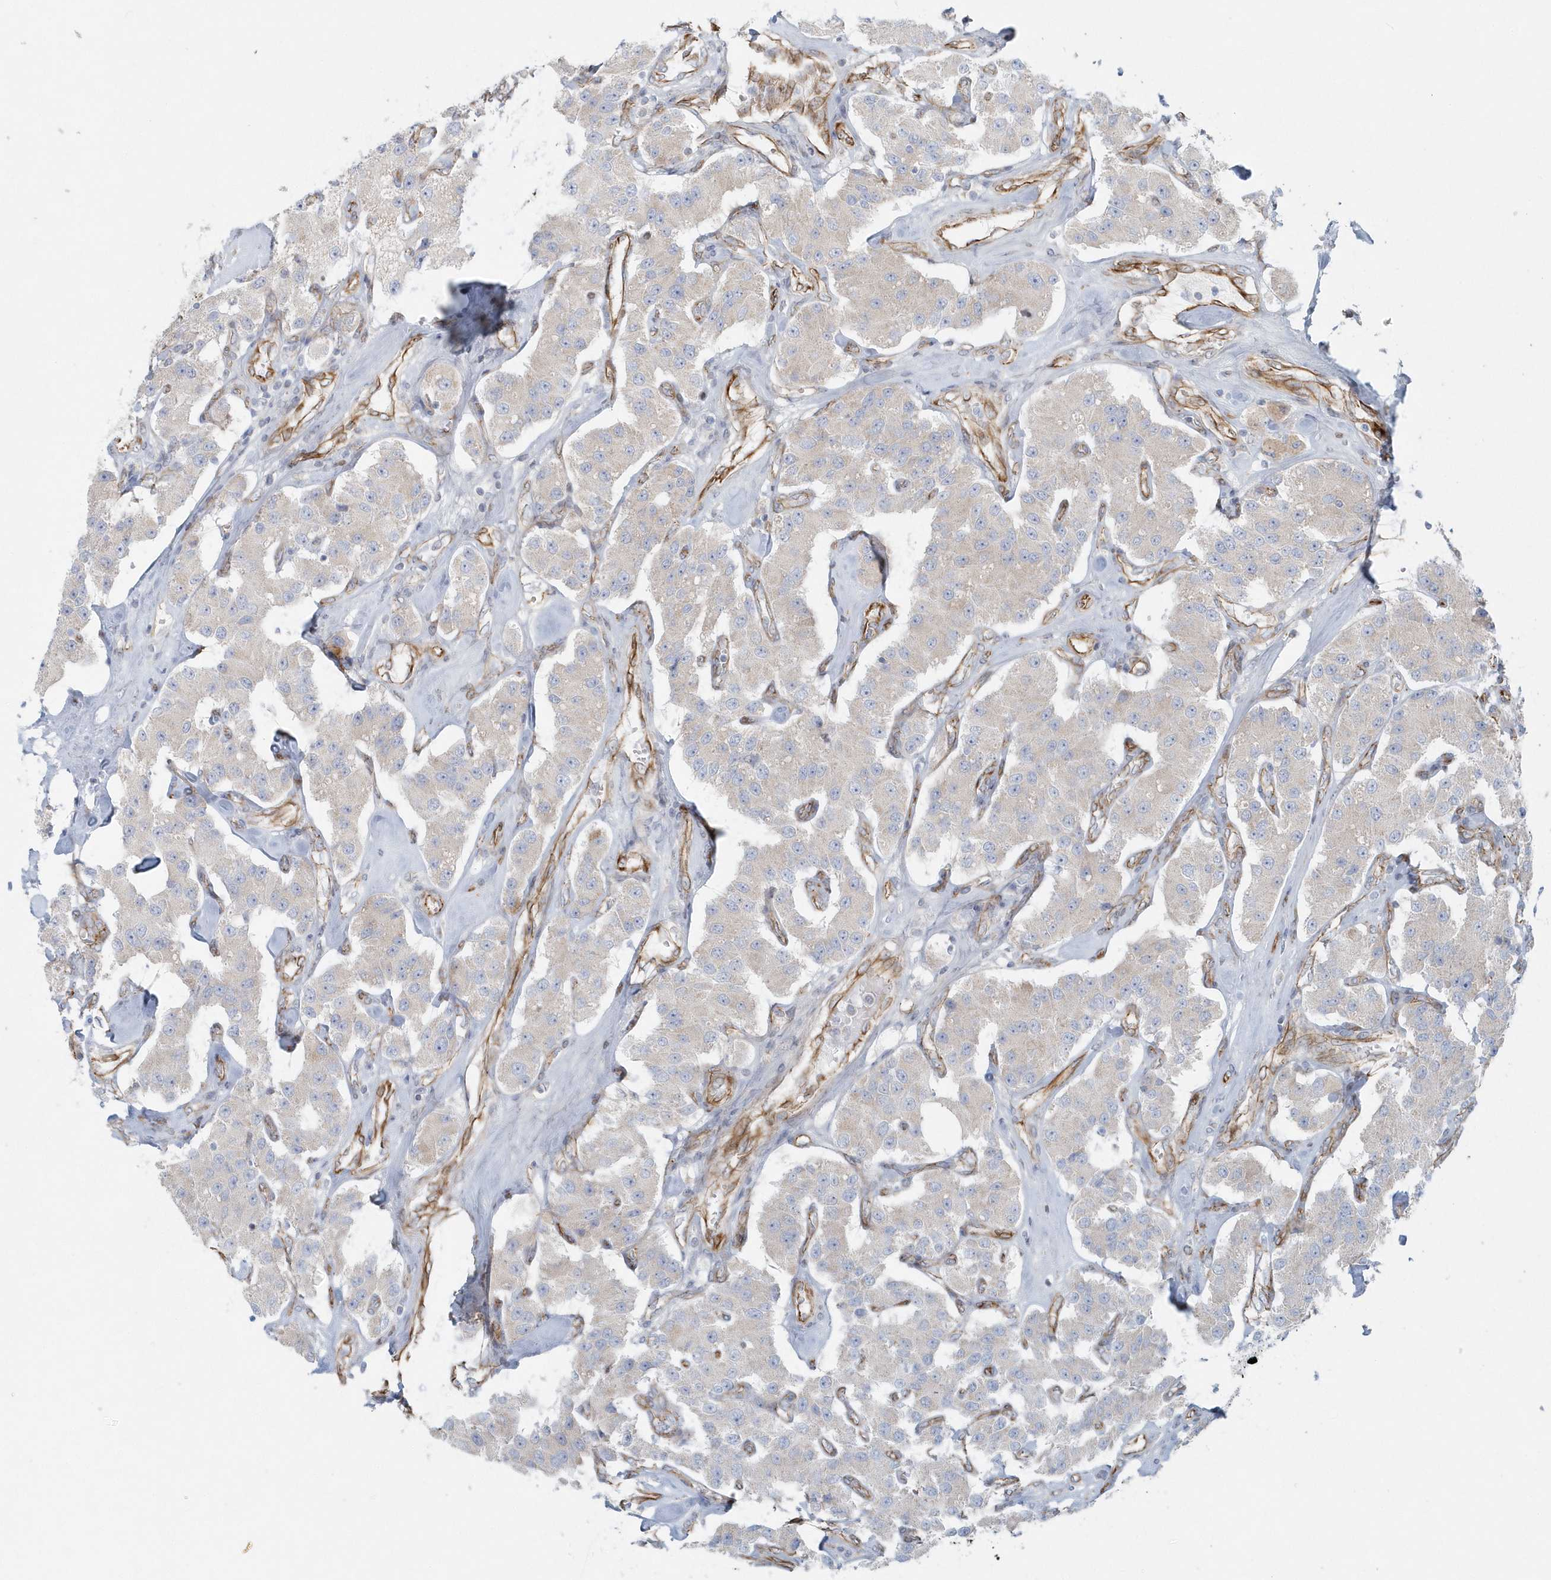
{"staining": {"intensity": "weak", "quantity": "<25%", "location": "cytoplasmic/membranous"}, "tissue": "carcinoid", "cell_type": "Tumor cells", "image_type": "cancer", "snomed": [{"axis": "morphology", "description": "Carcinoid, malignant, NOS"}, {"axis": "topography", "description": "Pancreas"}], "caption": "Photomicrograph shows no significant protein positivity in tumor cells of malignant carcinoid.", "gene": "GPR152", "patient": {"sex": "male", "age": 41}}